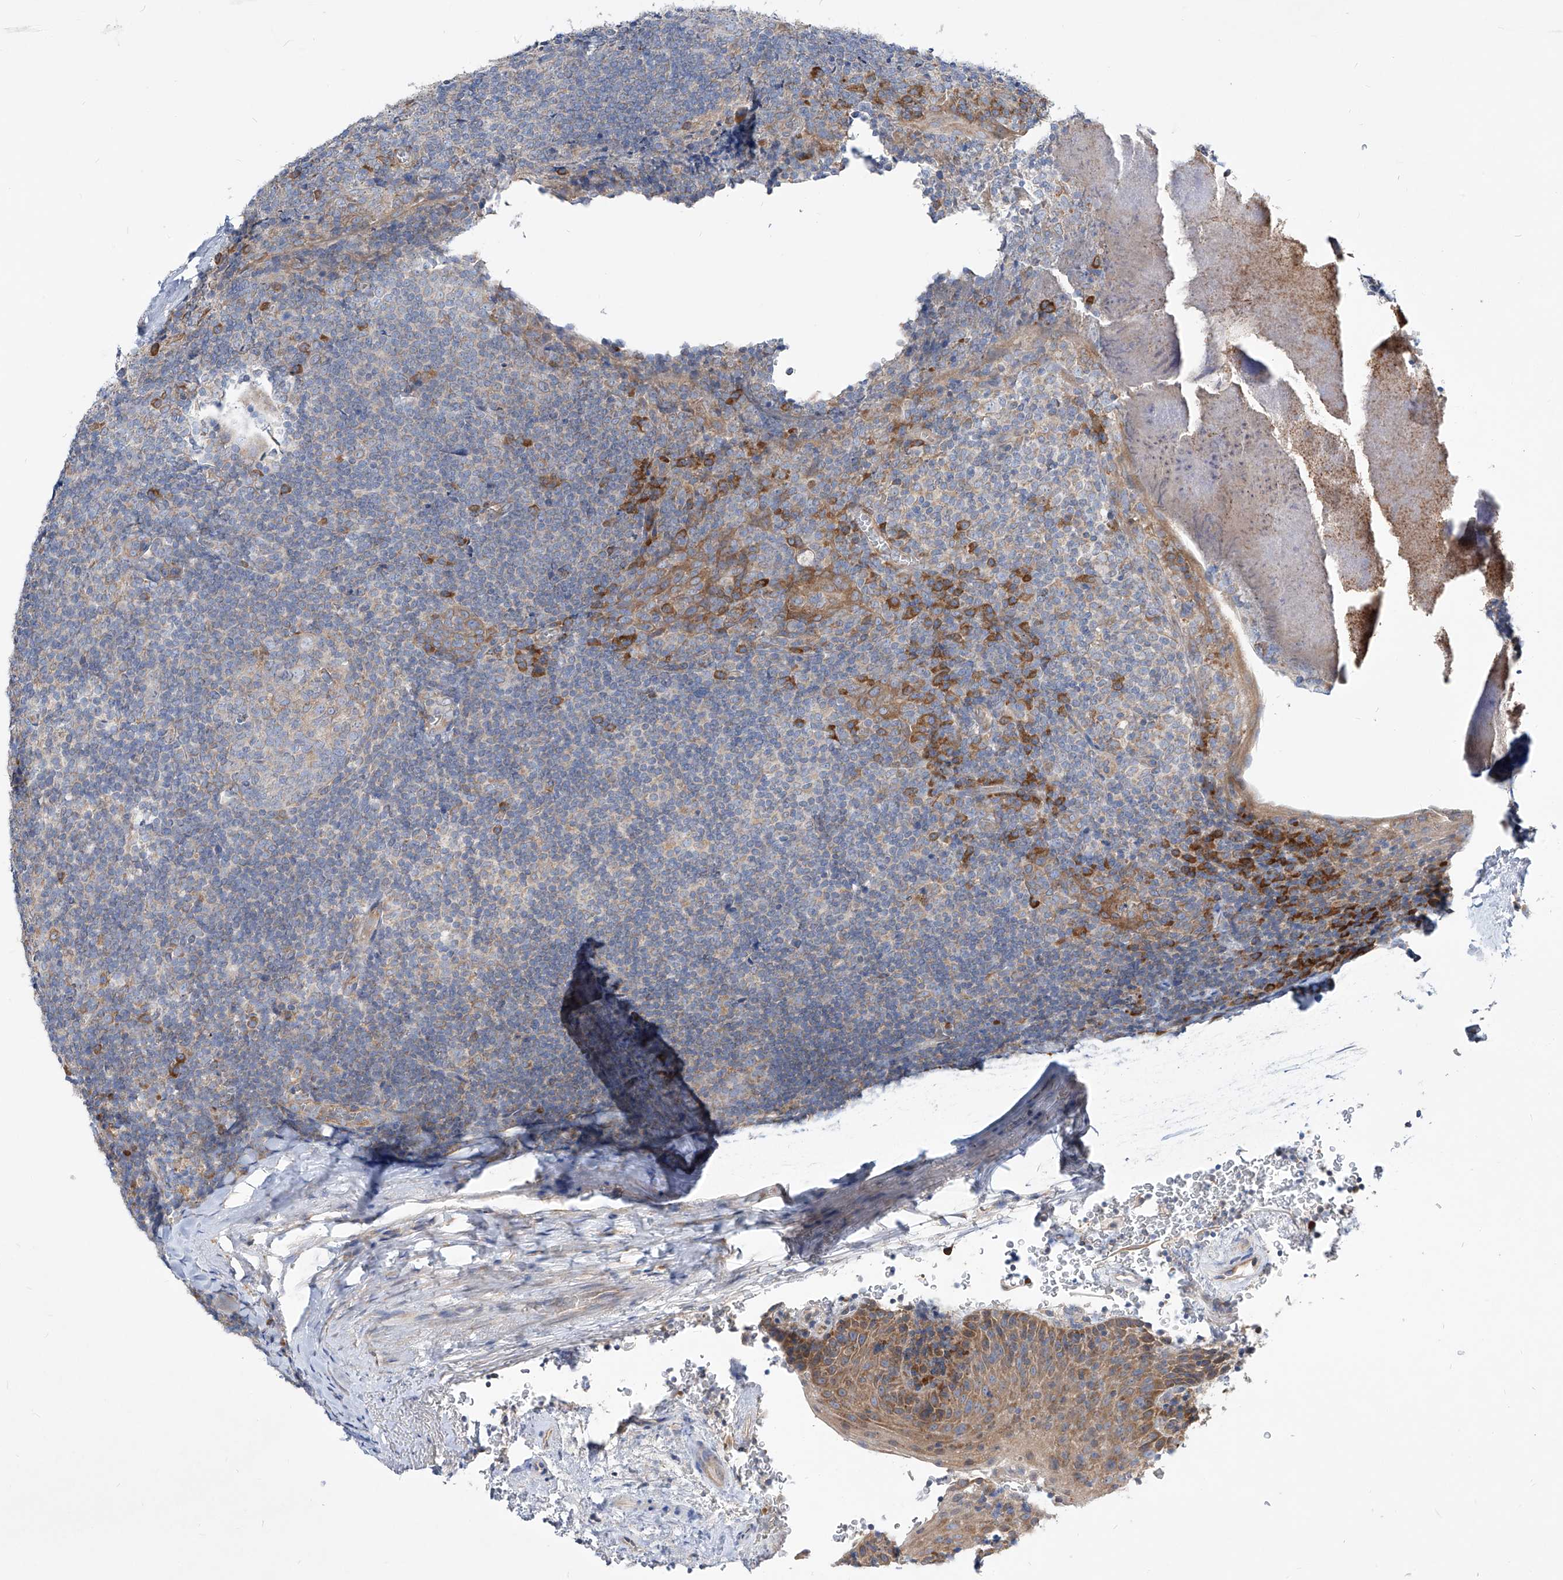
{"staining": {"intensity": "negative", "quantity": "none", "location": "none"}, "tissue": "tonsil", "cell_type": "Germinal center cells", "image_type": "normal", "snomed": [{"axis": "morphology", "description": "Normal tissue, NOS"}, {"axis": "topography", "description": "Tonsil"}], "caption": "Human tonsil stained for a protein using IHC displays no positivity in germinal center cells.", "gene": "UFL1", "patient": {"sex": "male", "age": 37}}